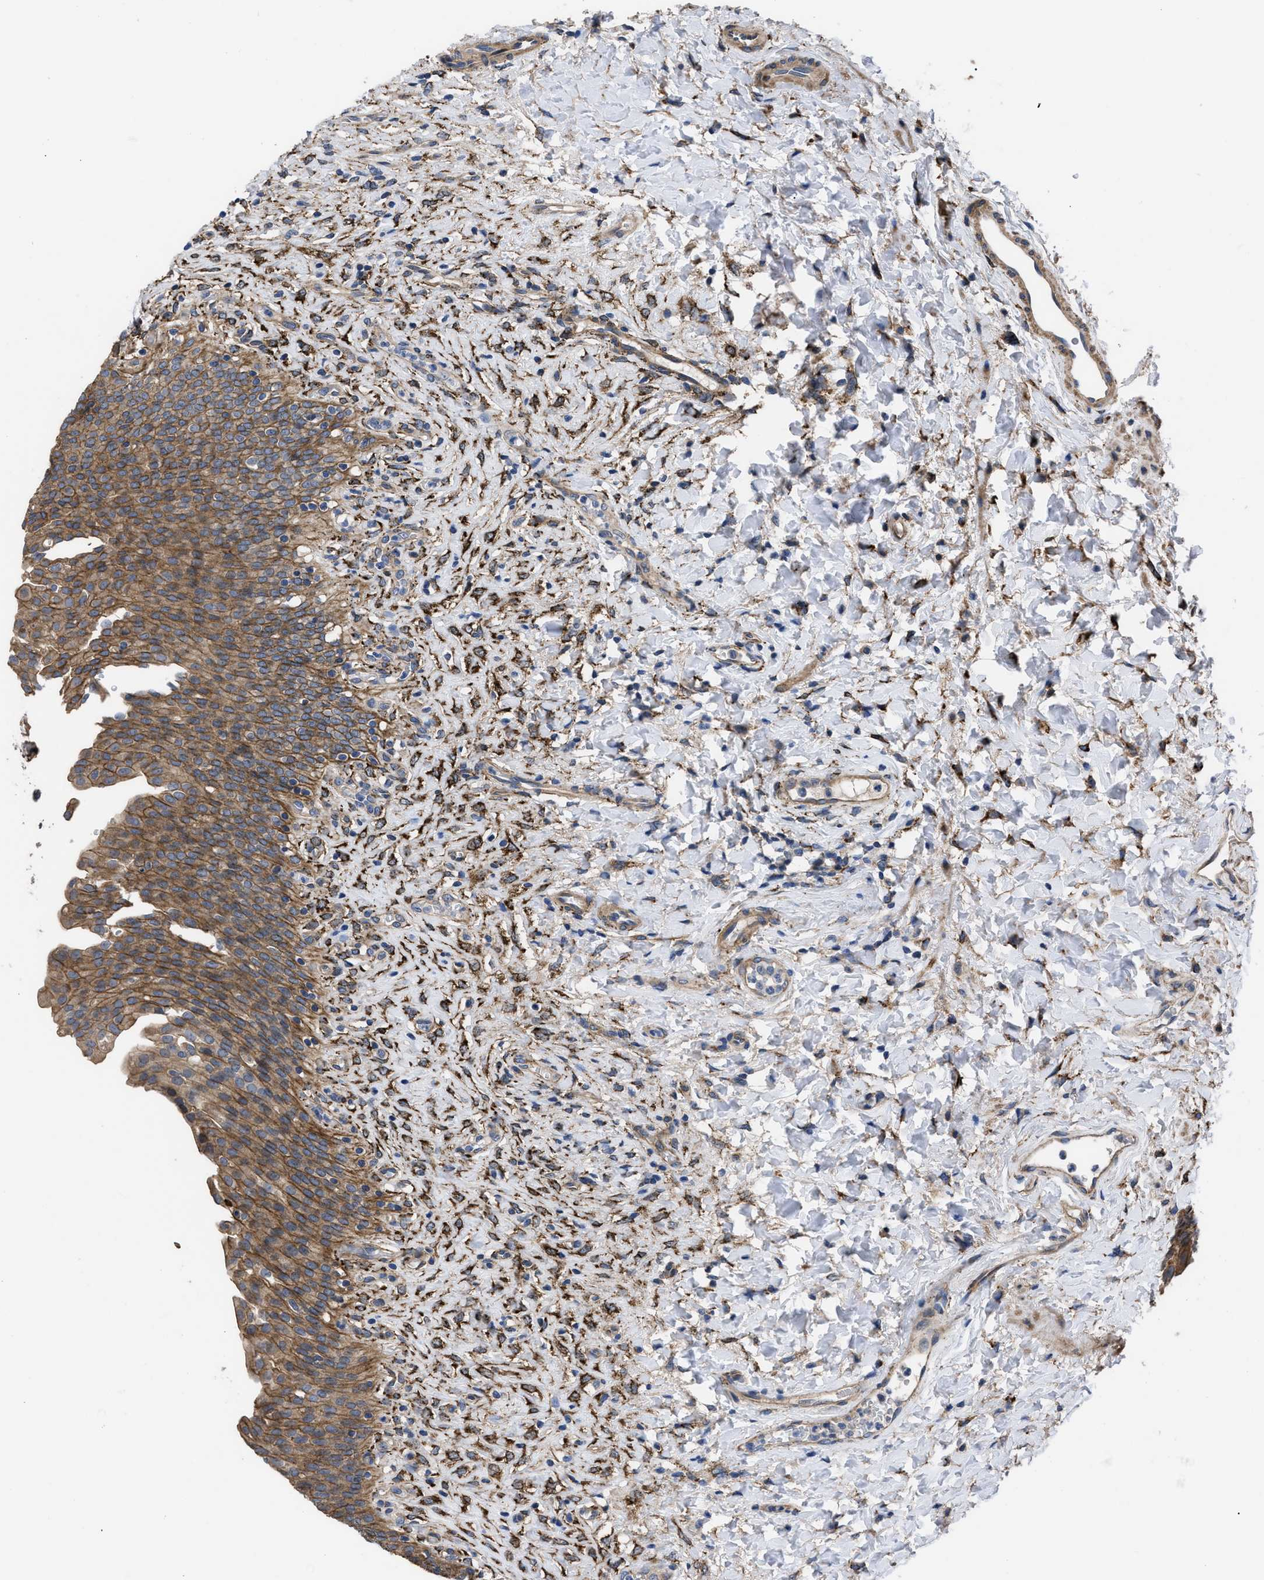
{"staining": {"intensity": "moderate", "quantity": ">75%", "location": "cytoplasmic/membranous"}, "tissue": "urinary bladder", "cell_type": "Urothelial cells", "image_type": "normal", "snomed": [{"axis": "morphology", "description": "Urothelial carcinoma, High grade"}, {"axis": "topography", "description": "Urinary bladder"}], "caption": "Immunohistochemical staining of benign urinary bladder reveals moderate cytoplasmic/membranous protein staining in about >75% of urothelial cells. (brown staining indicates protein expression, while blue staining denotes nuclei).", "gene": "SQLE", "patient": {"sex": "male", "age": 46}}